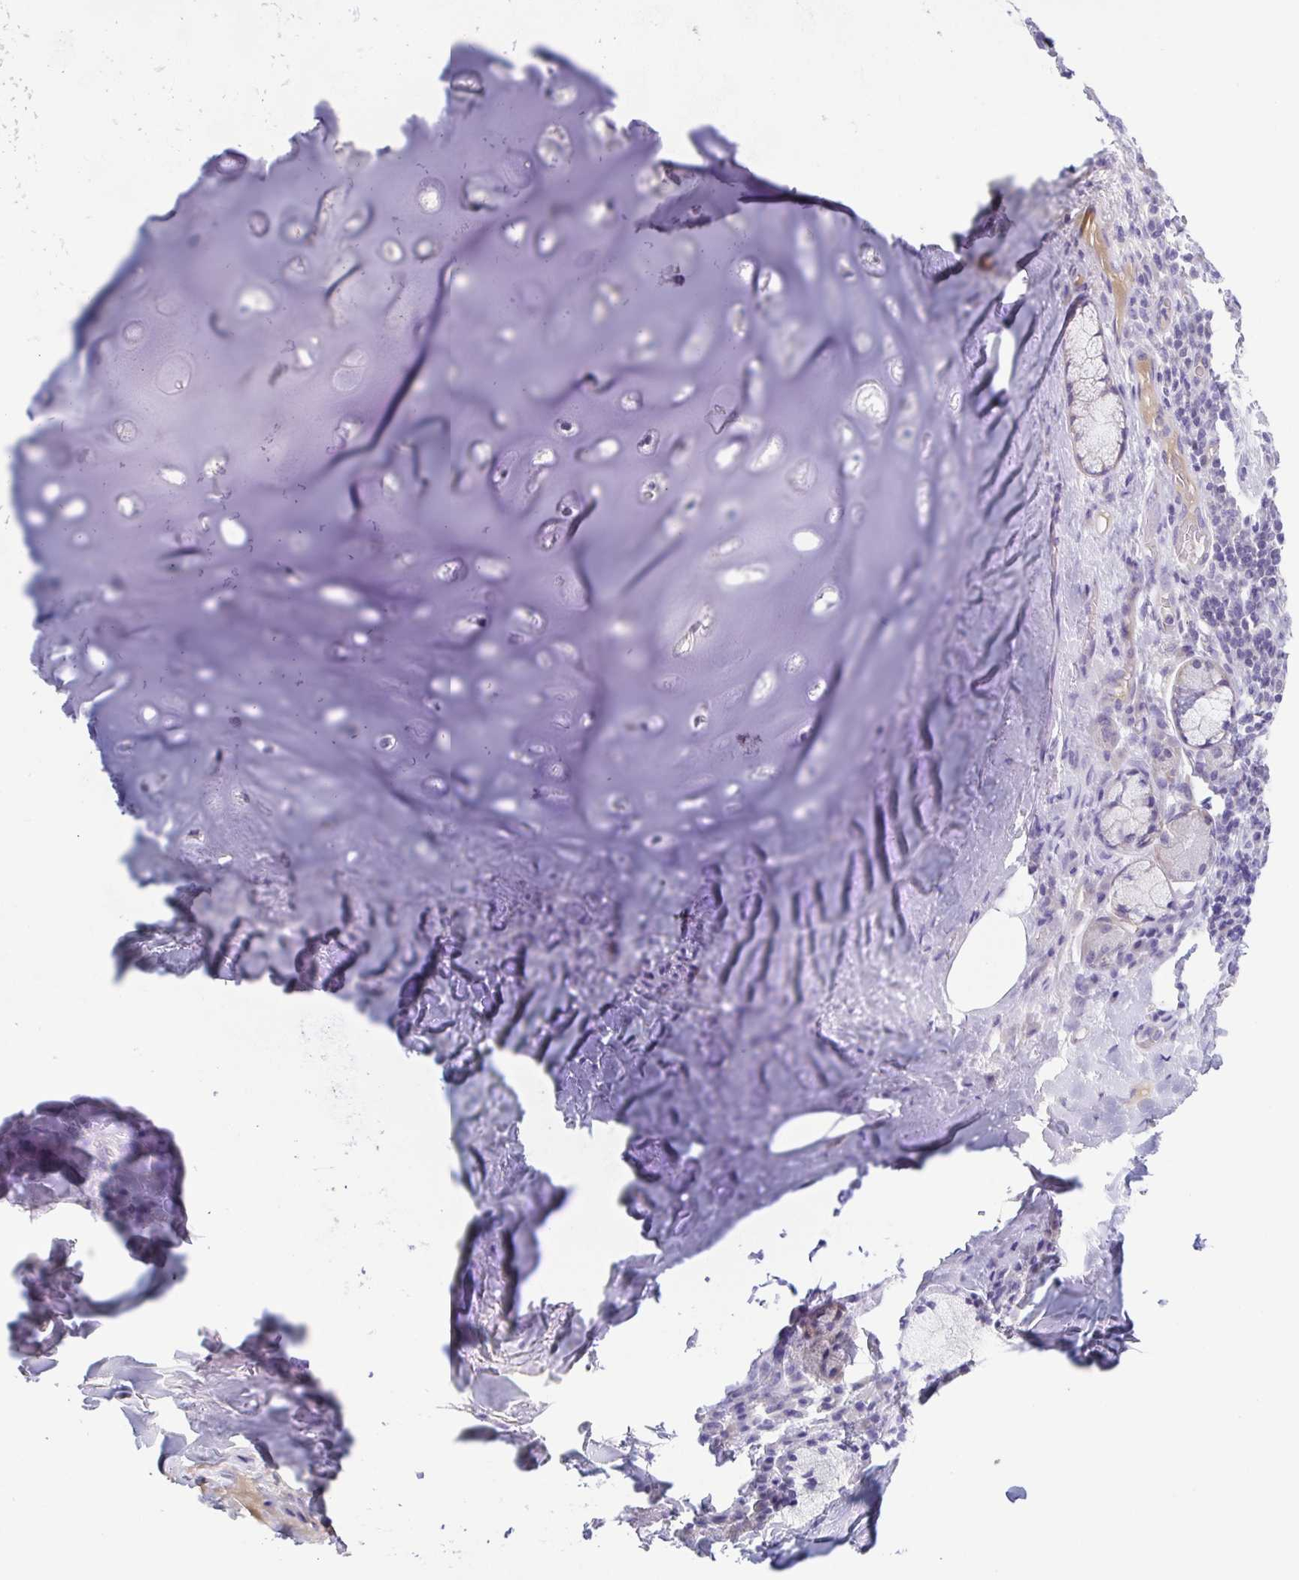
{"staining": {"intensity": "negative", "quantity": "none", "location": "none"}, "tissue": "soft tissue", "cell_type": "Chondrocytes", "image_type": "normal", "snomed": [{"axis": "morphology", "description": "Normal tissue, NOS"}, {"axis": "topography", "description": "Cartilage tissue"}, {"axis": "topography", "description": "Bronchus"}], "caption": "This is an immunohistochemistry (IHC) histopathology image of unremarkable soft tissue. There is no staining in chondrocytes.", "gene": "A1BG", "patient": {"sex": "male", "age": 56}}